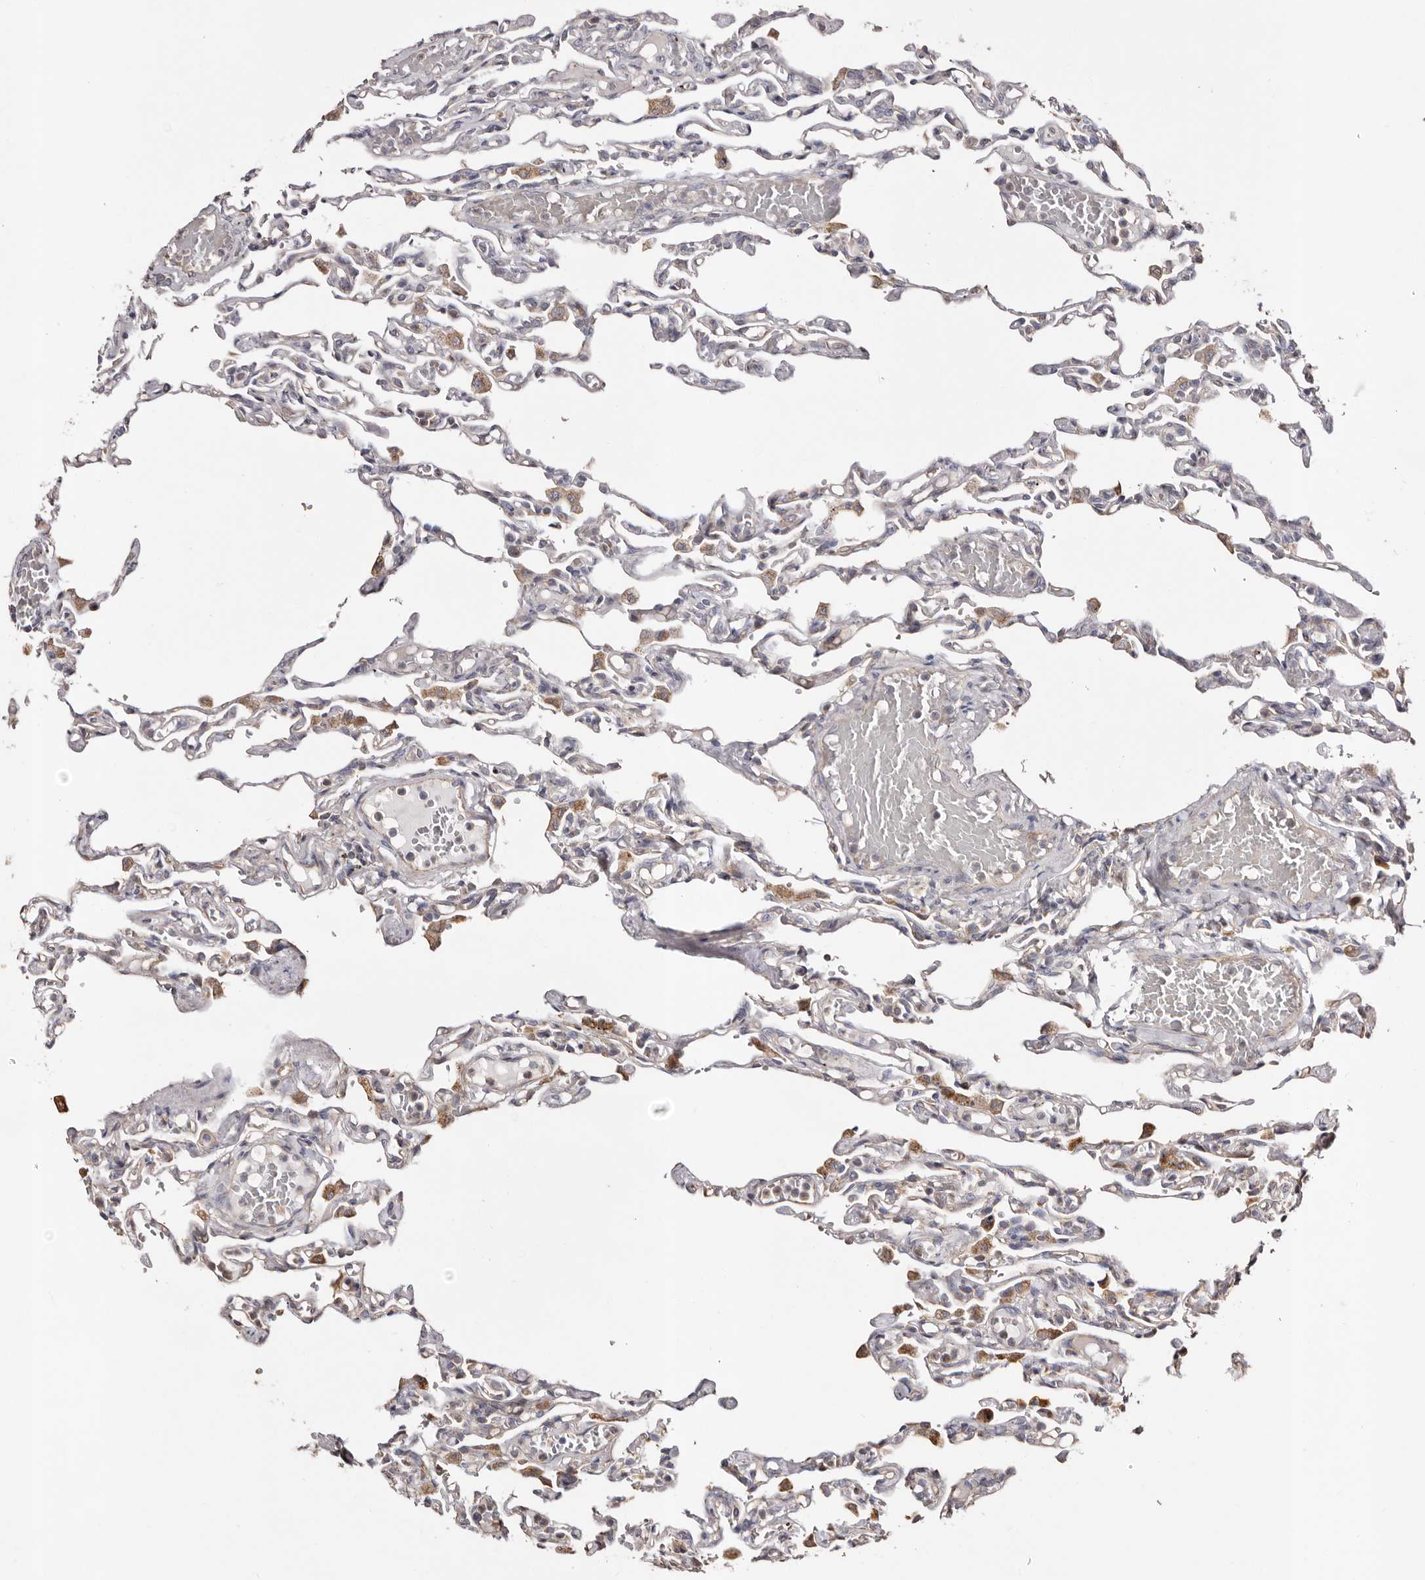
{"staining": {"intensity": "negative", "quantity": "none", "location": "none"}, "tissue": "lung", "cell_type": "Alveolar cells", "image_type": "normal", "snomed": [{"axis": "morphology", "description": "Normal tissue, NOS"}, {"axis": "topography", "description": "Lung"}], "caption": "A high-resolution micrograph shows immunohistochemistry (IHC) staining of unremarkable lung, which demonstrates no significant expression in alveolar cells. Nuclei are stained in blue.", "gene": "MACC1", "patient": {"sex": "male", "age": 21}}